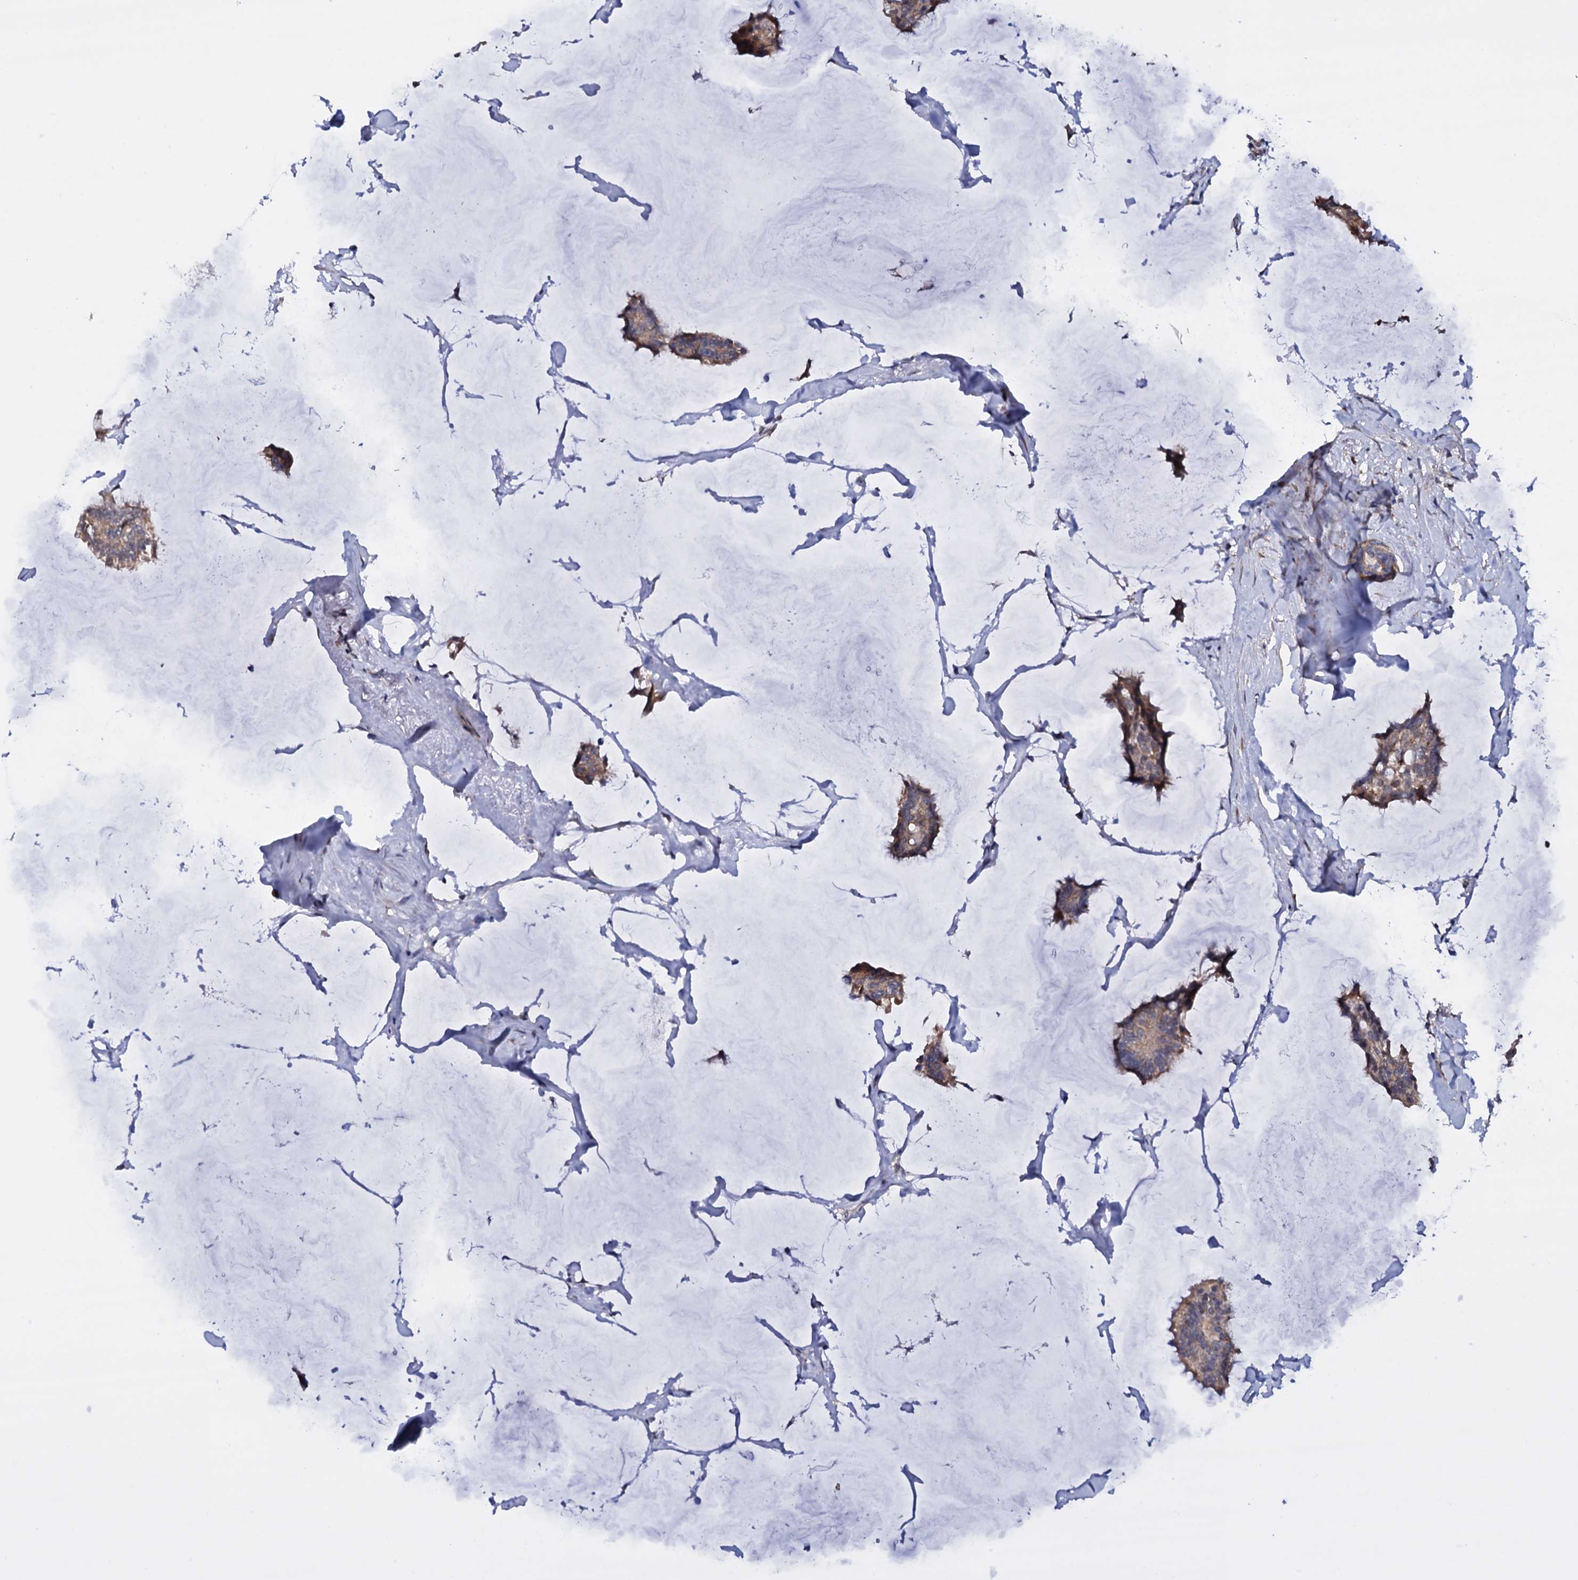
{"staining": {"intensity": "weak", "quantity": ">75%", "location": "cytoplasmic/membranous"}, "tissue": "breast cancer", "cell_type": "Tumor cells", "image_type": "cancer", "snomed": [{"axis": "morphology", "description": "Duct carcinoma"}, {"axis": "topography", "description": "Breast"}], "caption": "Tumor cells demonstrate low levels of weak cytoplasmic/membranous staining in about >75% of cells in breast cancer (intraductal carcinoma).", "gene": "GAREM1", "patient": {"sex": "female", "age": 93}}